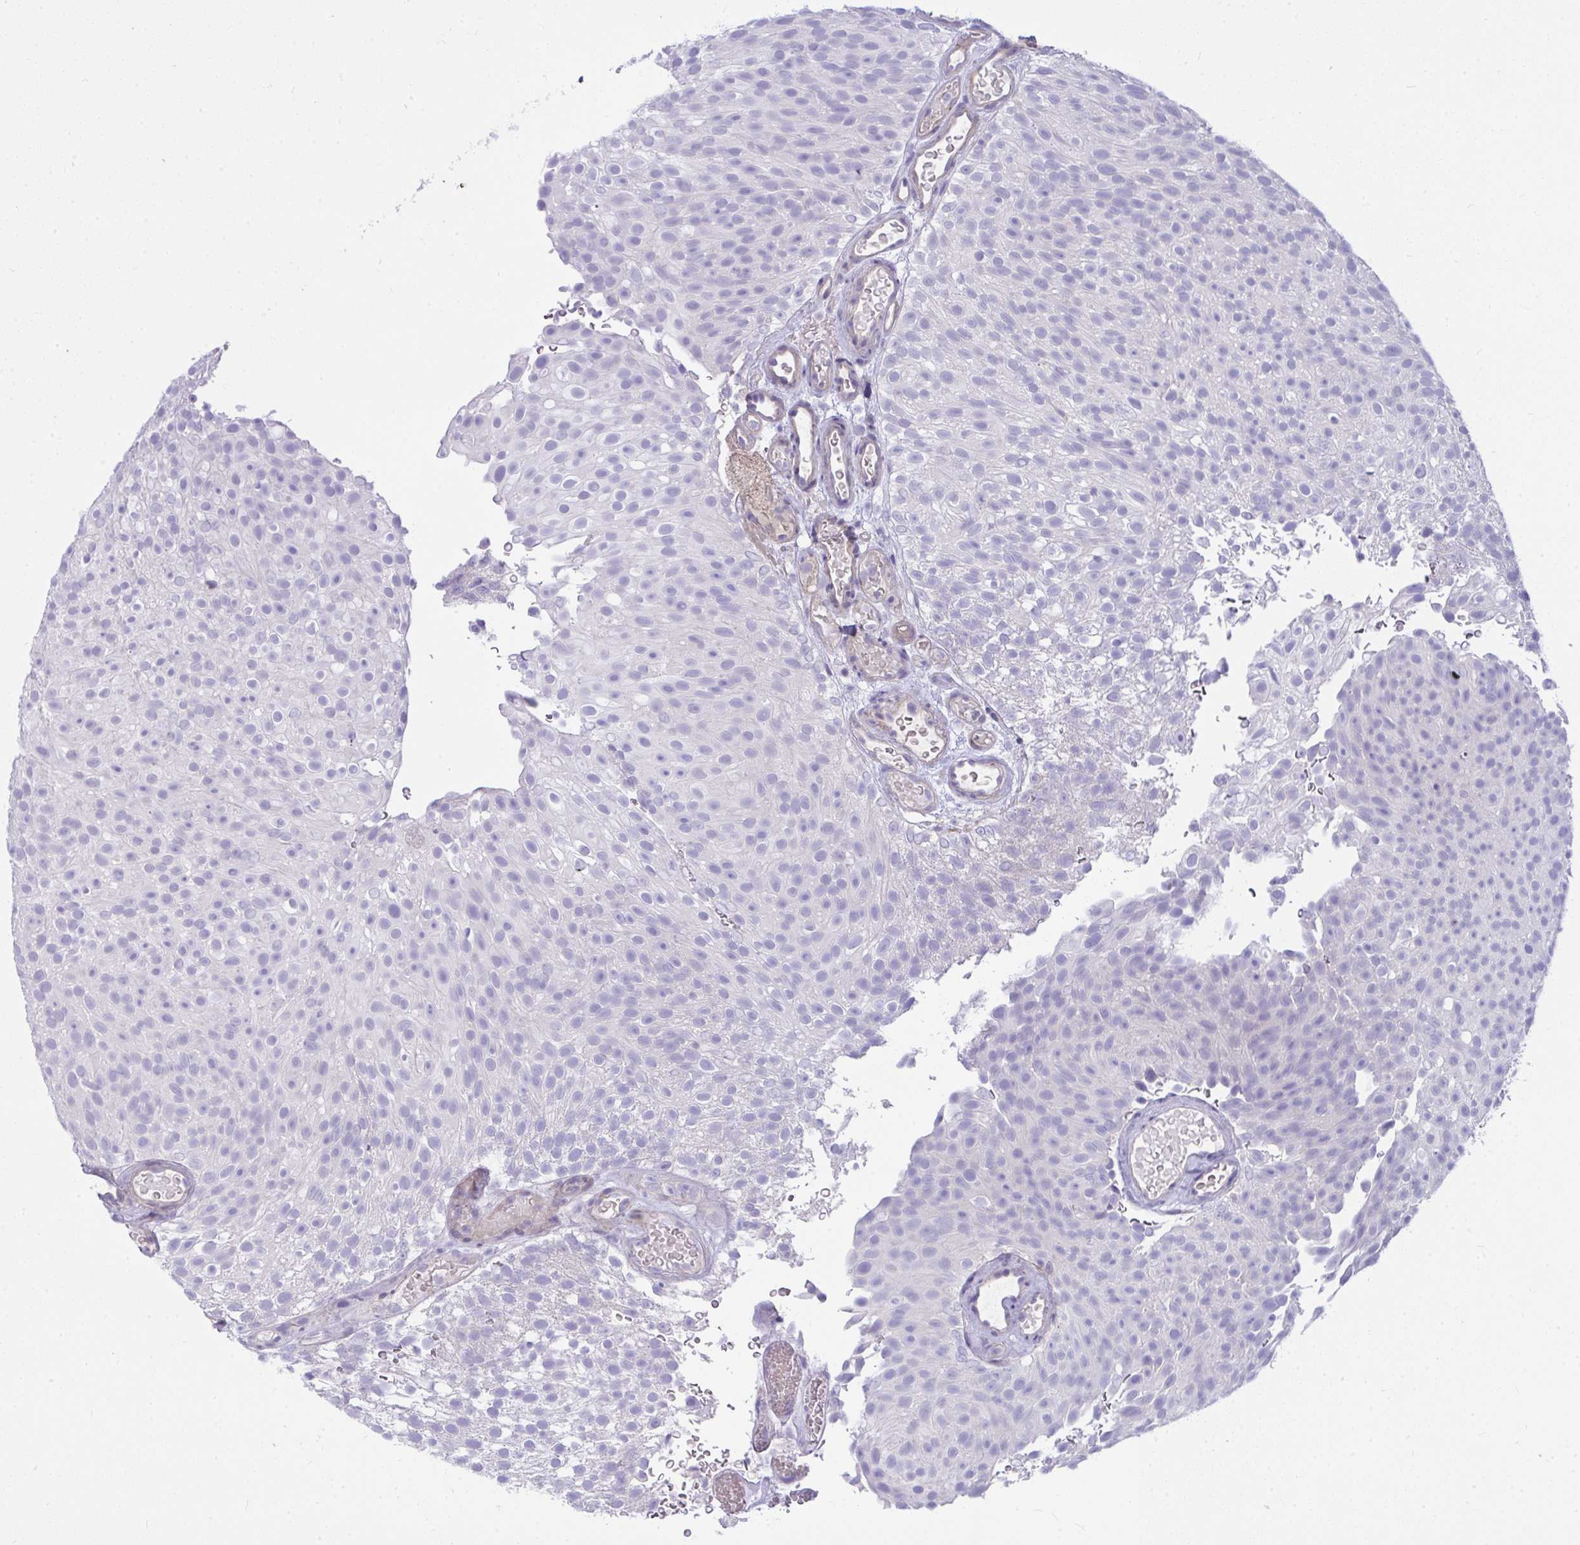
{"staining": {"intensity": "negative", "quantity": "none", "location": "none"}, "tissue": "urothelial cancer", "cell_type": "Tumor cells", "image_type": "cancer", "snomed": [{"axis": "morphology", "description": "Urothelial carcinoma, Low grade"}, {"axis": "topography", "description": "Urinary bladder"}], "caption": "DAB immunohistochemical staining of human urothelial carcinoma (low-grade) shows no significant expression in tumor cells.", "gene": "LRRC36", "patient": {"sex": "male", "age": 78}}